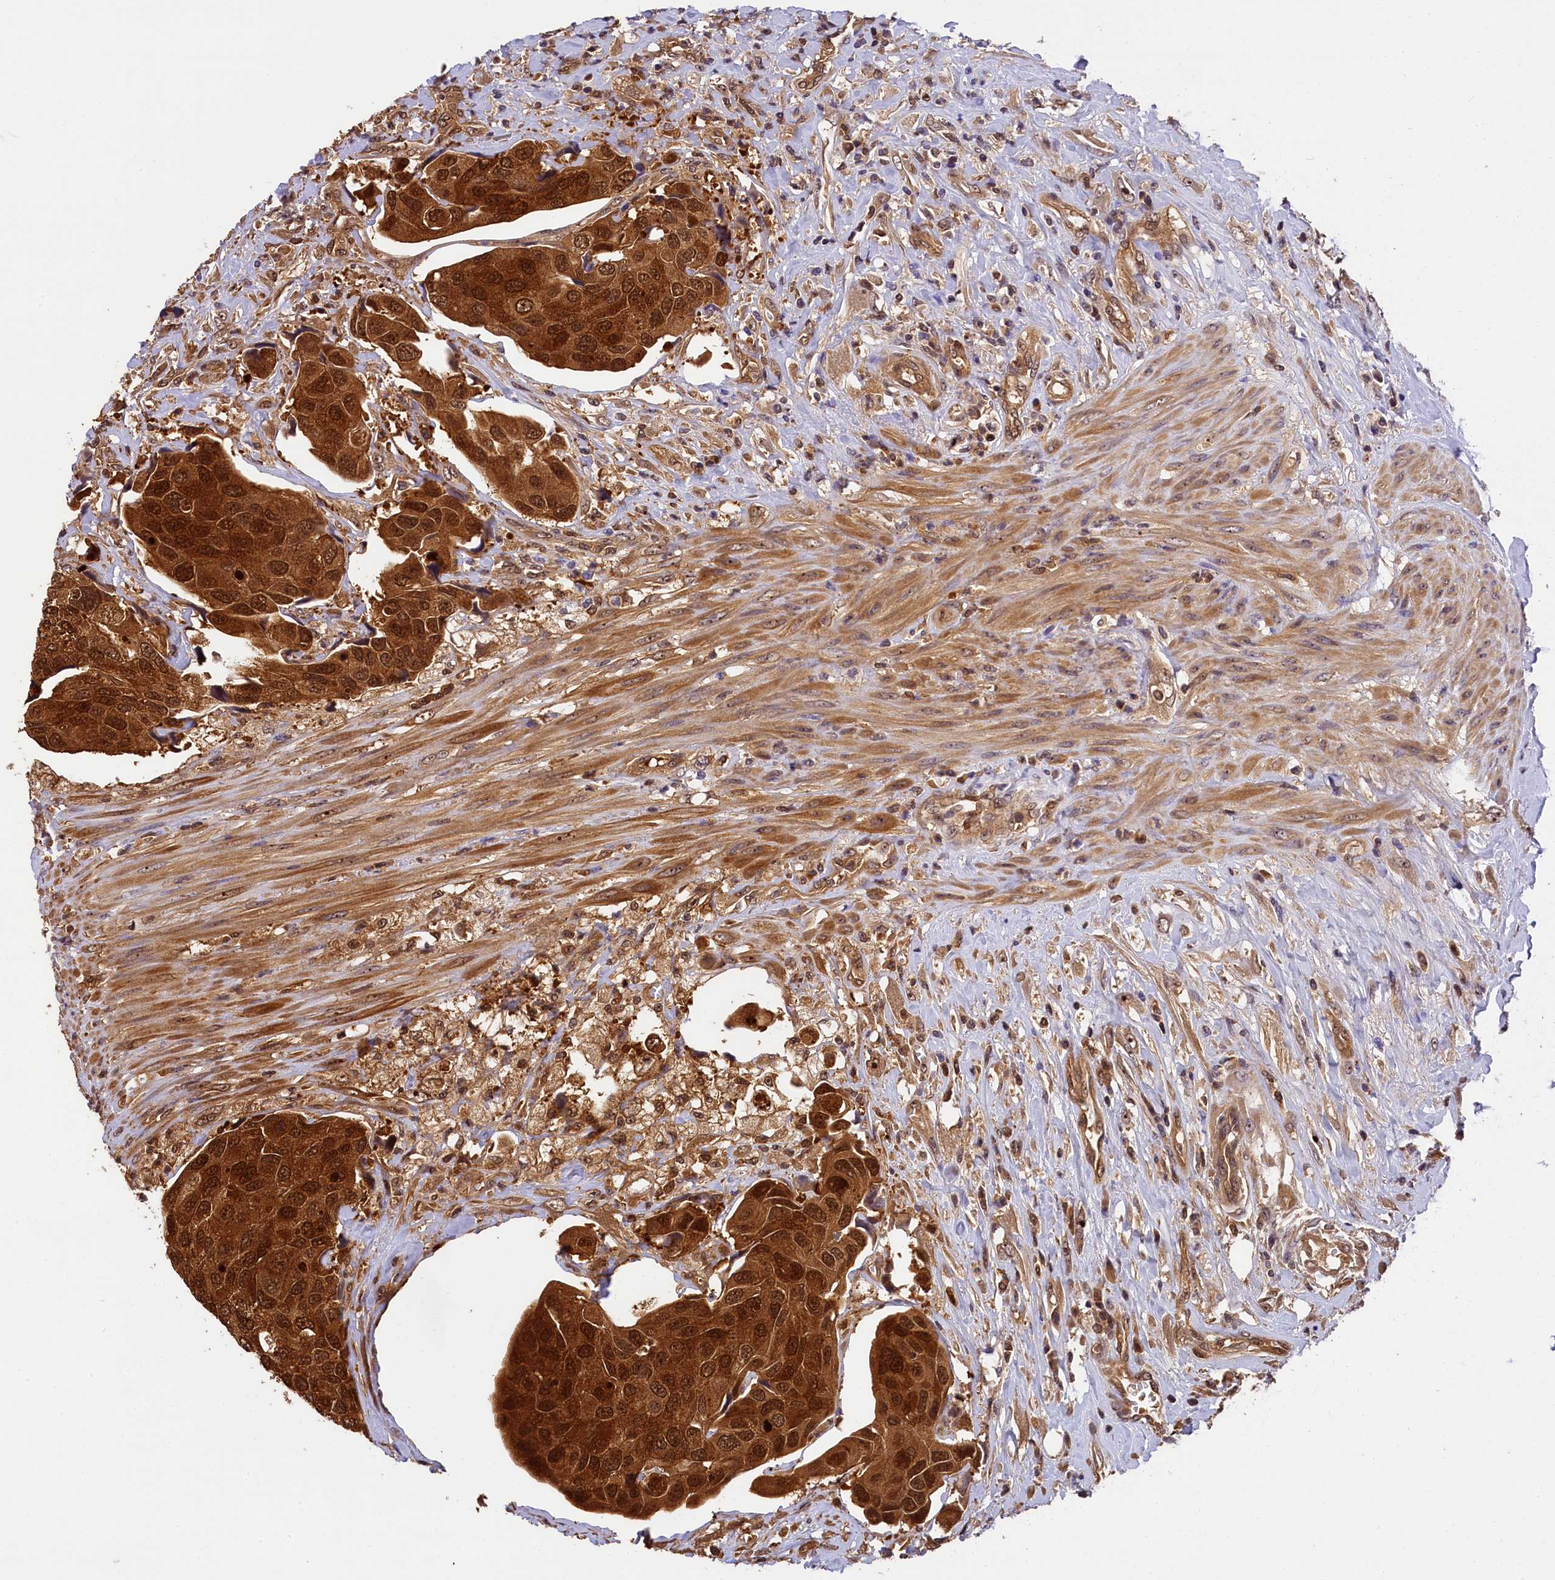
{"staining": {"intensity": "strong", "quantity": ">75%", "location": "cytoplasmic/membranous,nuclear"}, "tissue": "urothelial cancer", "cell_type": "Tumor cells", "image_type": "cancer", "snomed": [{"axis": "morphology", "description": "Urothelial carcinoma, High grade"}, {"axis": "topography", "description": "Urinary bladder"}], "caption": "Strong cytoplasmic/membranous and nuclear staining is present in about >75% of tumor cells in urothelial cancer. (DAB = brown stain, brightfield microscopy at high magnification).", "gene": "EIF6", "patient": {"sex": "male", "age": 74}}